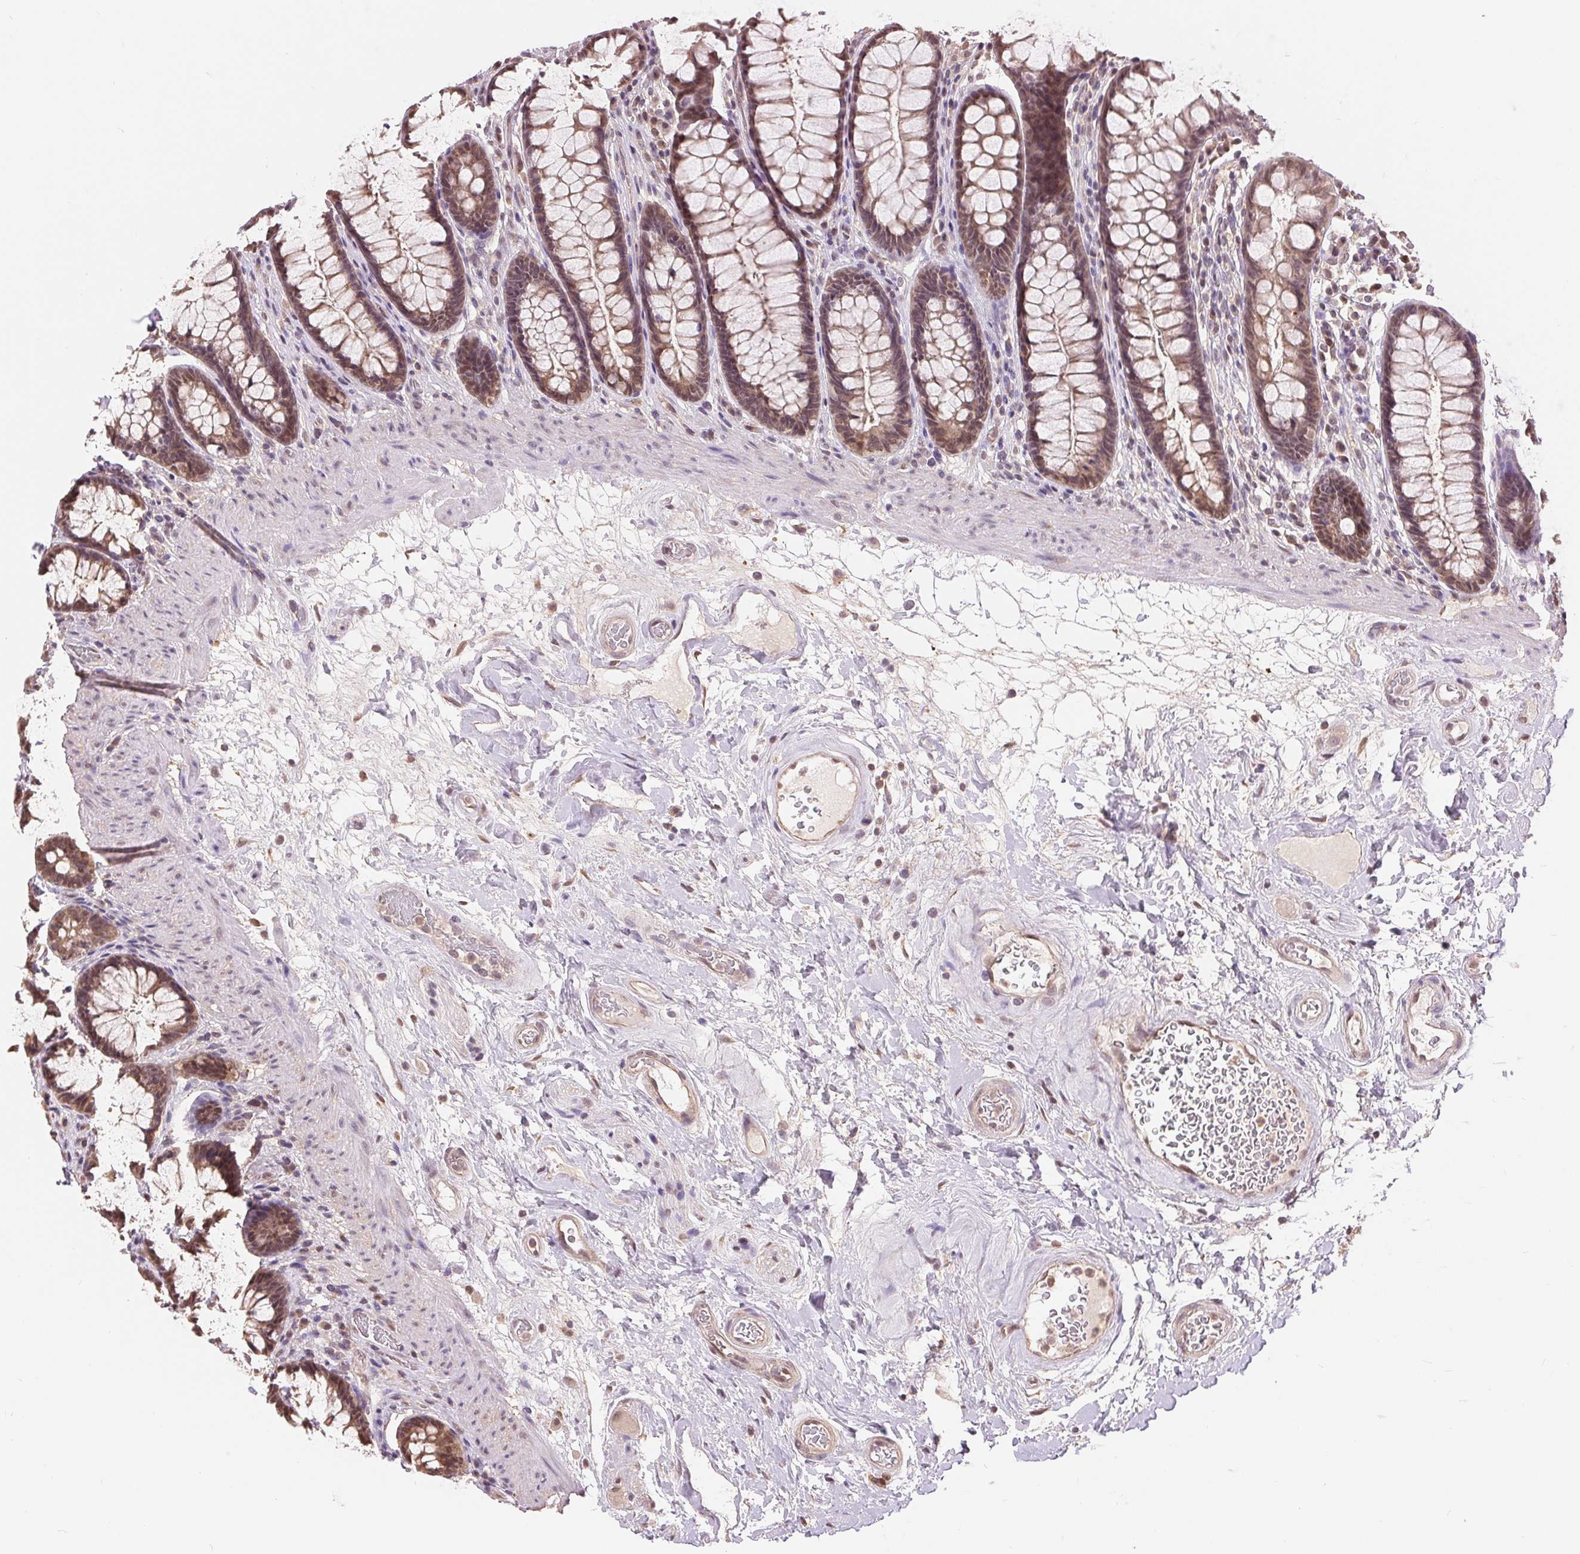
{"staining": {"intensity": "moderate", "quantity": ">75%", "location": "cytoplasmic/membranous"}, "tissue": "rectum", "cell_type": "Glandular cells", "image_type": "normal", "snomed": [{"axis": "morphology", "description": "Normal tissue, NOS"}, {"axis": "topography", "description": "Rectum"}], "caption": "Immunohistochemical staining of benign human rectum exhibits medium levels of moderate cytoplasmic/membranous expression in approximately >75% of glandular cells.", "gene": "TMEM273", "patient": {"sex": "male", "age": 72}}